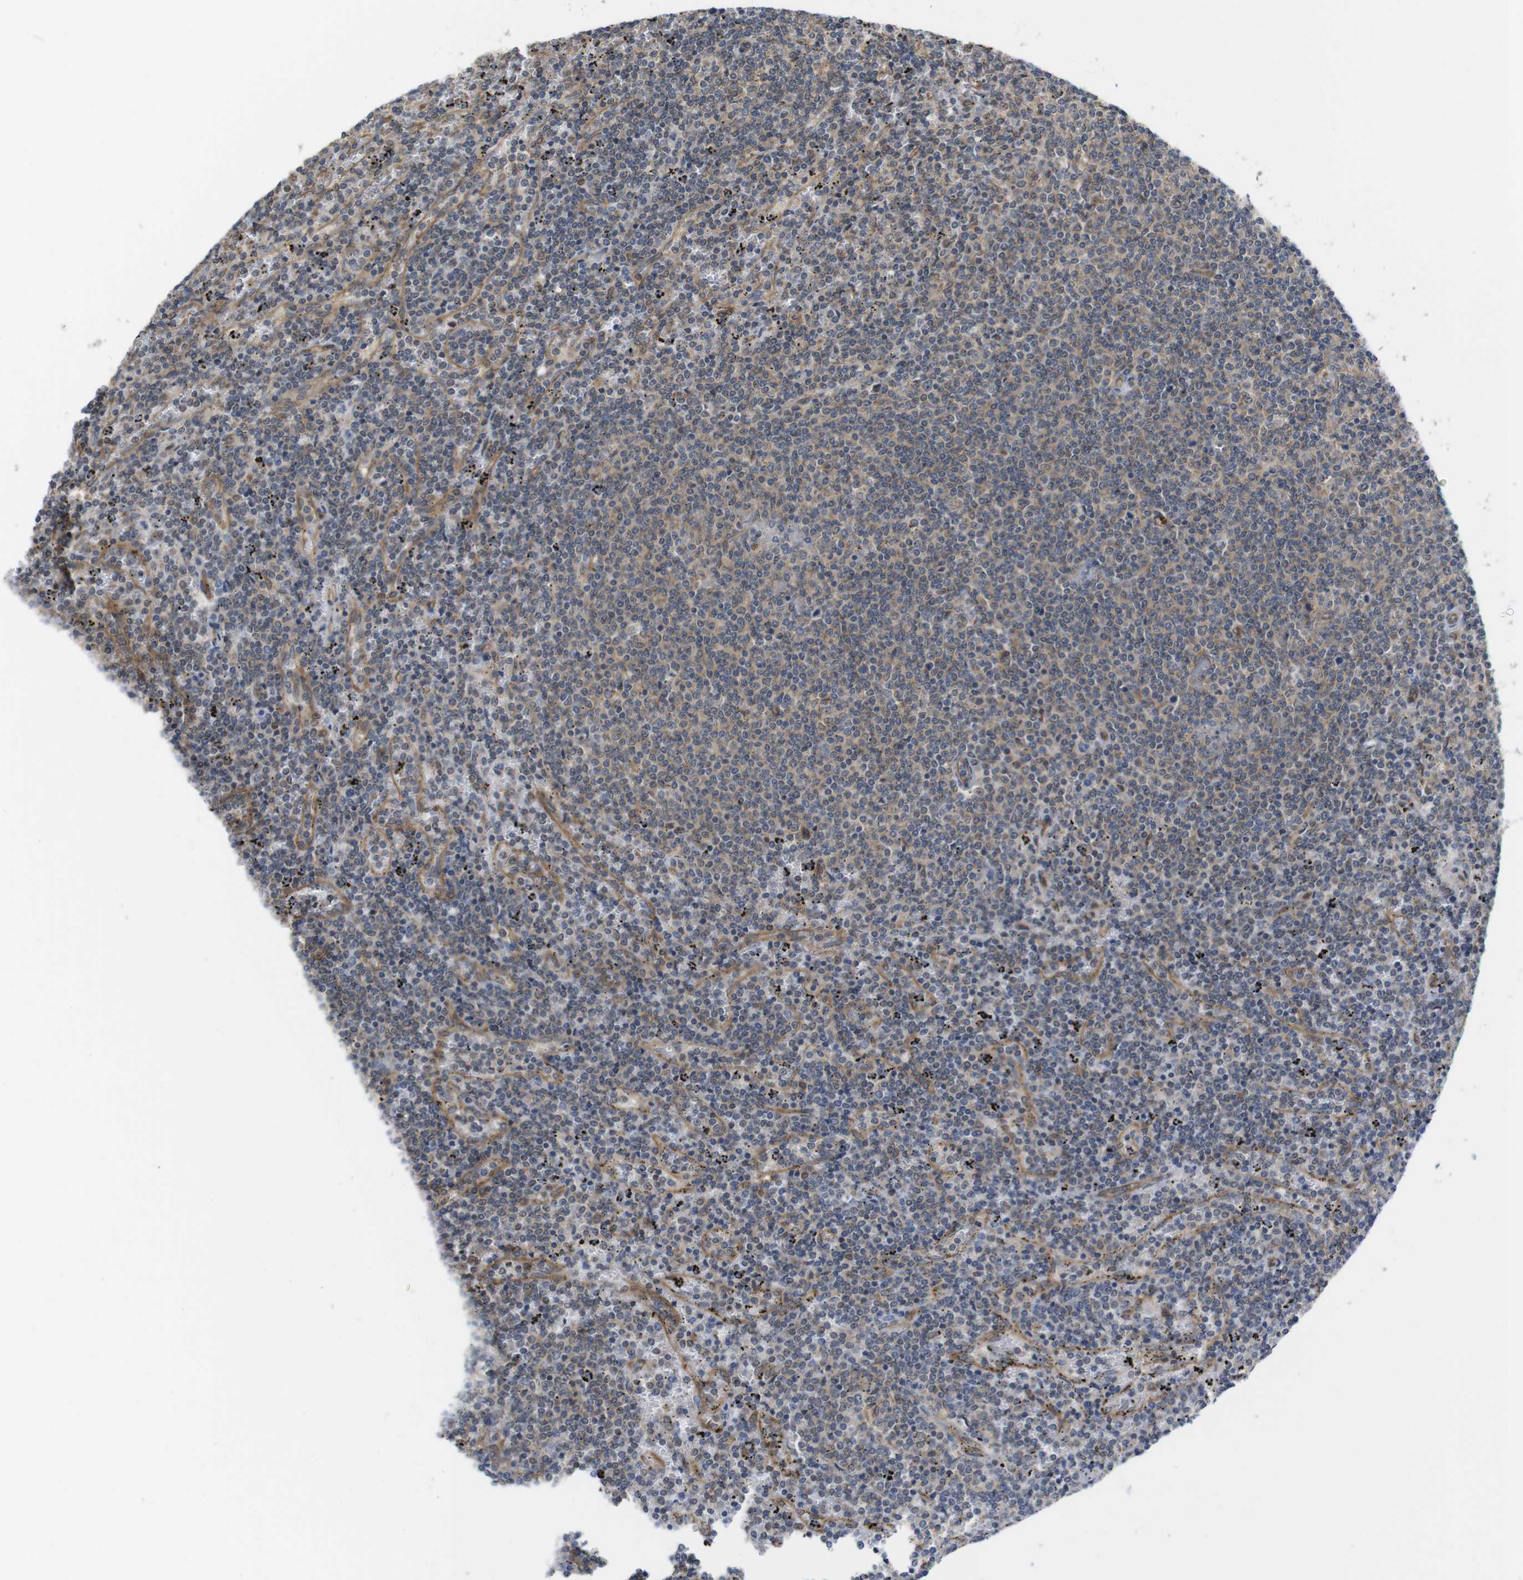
{"staining": {"intensity": "weak", "quantity": ">75%", "location": "cytoplasmic/membranous"}, "tissue": "lymphoma", "cell_type": "Tumor cells", "image_type": "cancer", "snomed": [{"axis": "morphology", "description": "Malignant lymphoma, non-Hodgkin's type, Low grade"}, {"axis": "topography", "description": "Spleen"}], "caption": "About >75% of tumor cells in human lymphoma demonstrate weak cytoplasmic/membranous protein staining as visualized by brown immunohistochemical staining.", "gene": "ZDHHC5", "patient": {"sex": "female", "age": 50}}